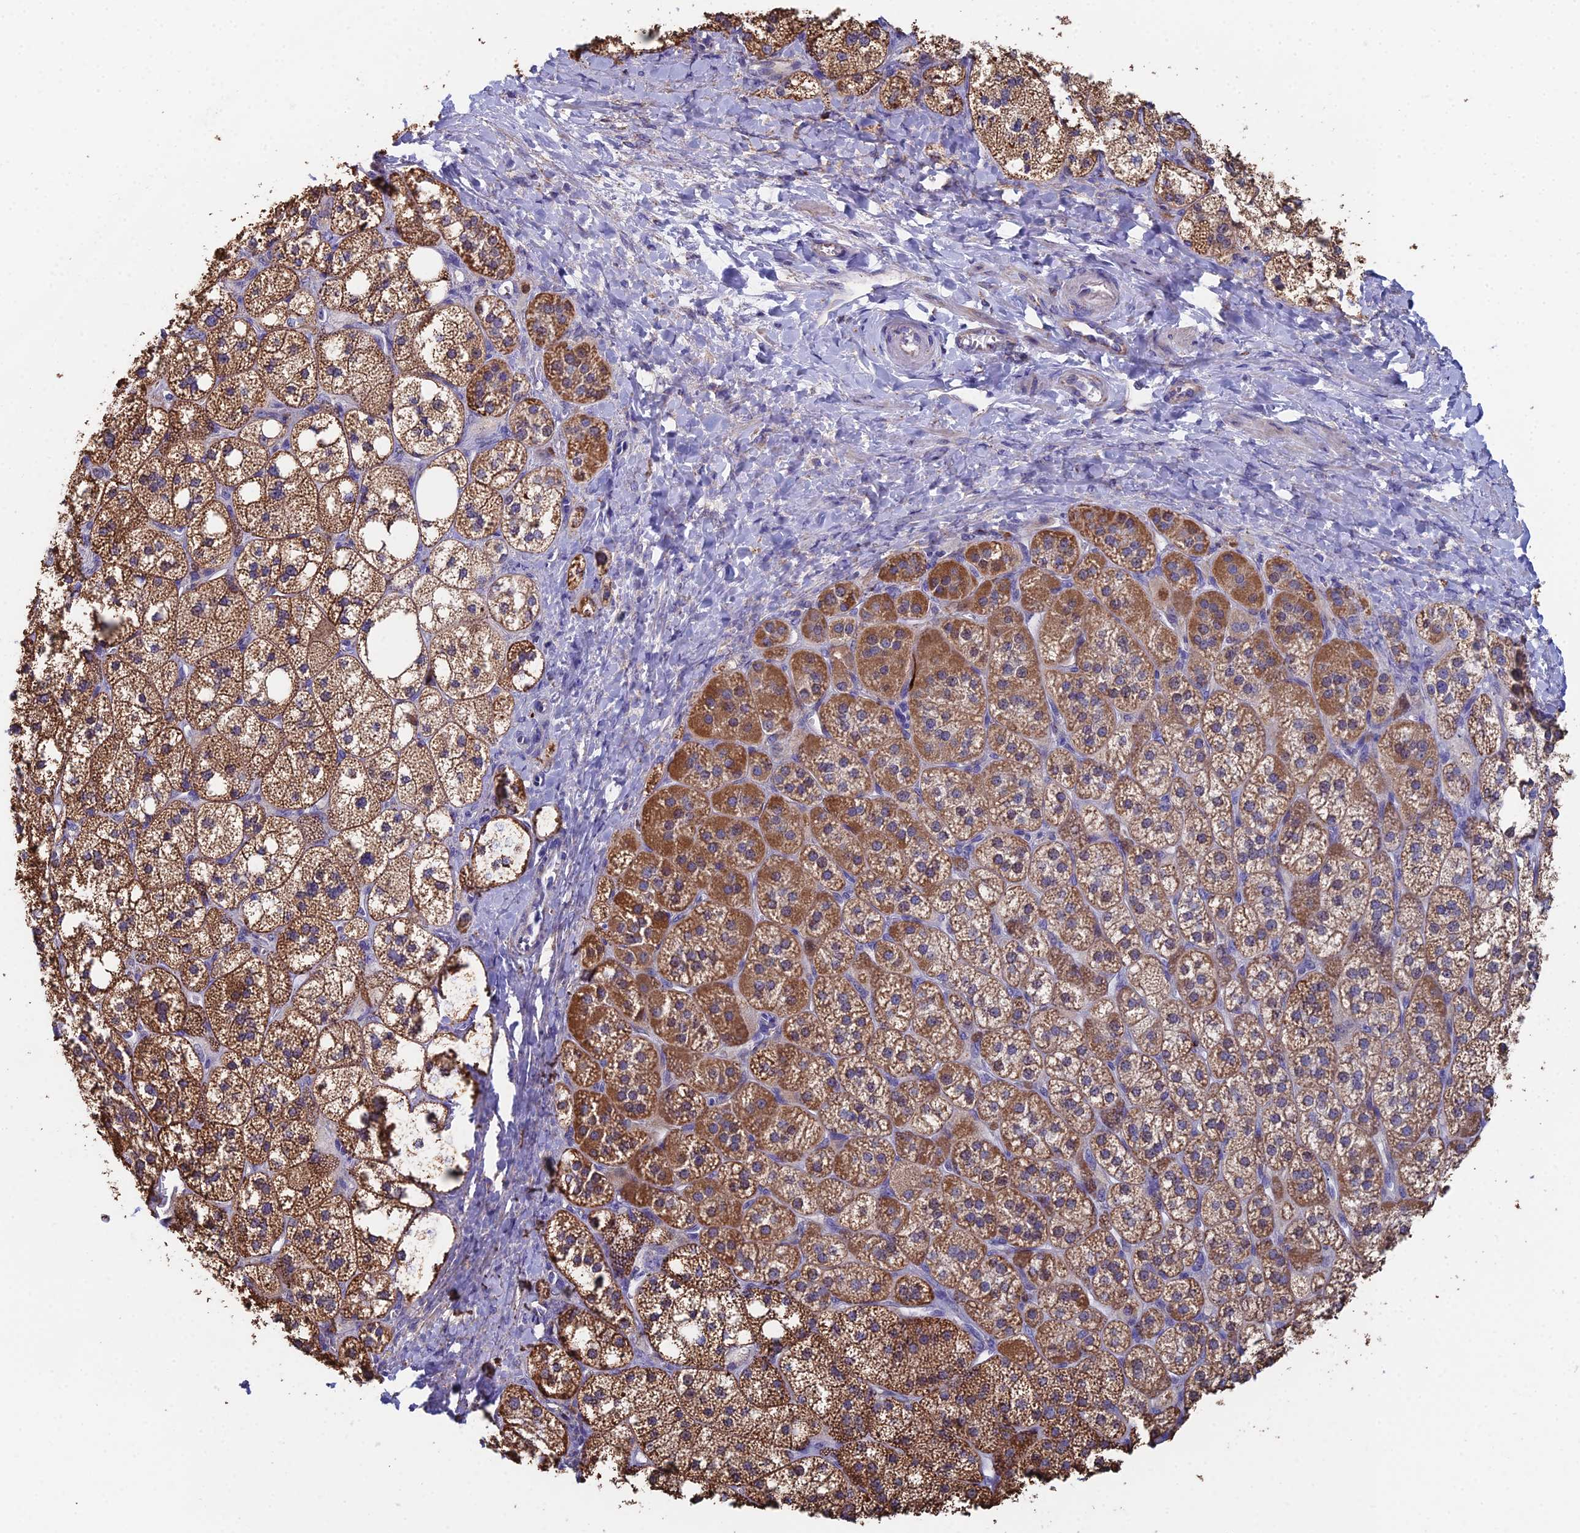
{"staining": {"intensity": "strong", "quantity": ">75%", "location": "cytoplasmic/membranous"}, "tissue": "adrenal gland", "cell_type": "Glandular cells", "image_type": "normal", "snomed": [{"axis": "morphology", "description": "Normal tissue, NOS"}, {"axis": "topography", "description": "Adrenal gland"}], "caption": "The histopathology image exhibits immunohistochemical staining of unremarkable adrenal gland. There is strong cytoplasmic/membranous positivity is appreciated in approximately >75% of glandular cells. The staining was performed using DAB to visualize the protein expression in brown, while the nuclei were stained in blue with hematoxylin (Magnification: 20x).", "gene": "SPOCK2", "patient": {"sex": "male", "age": 61}}